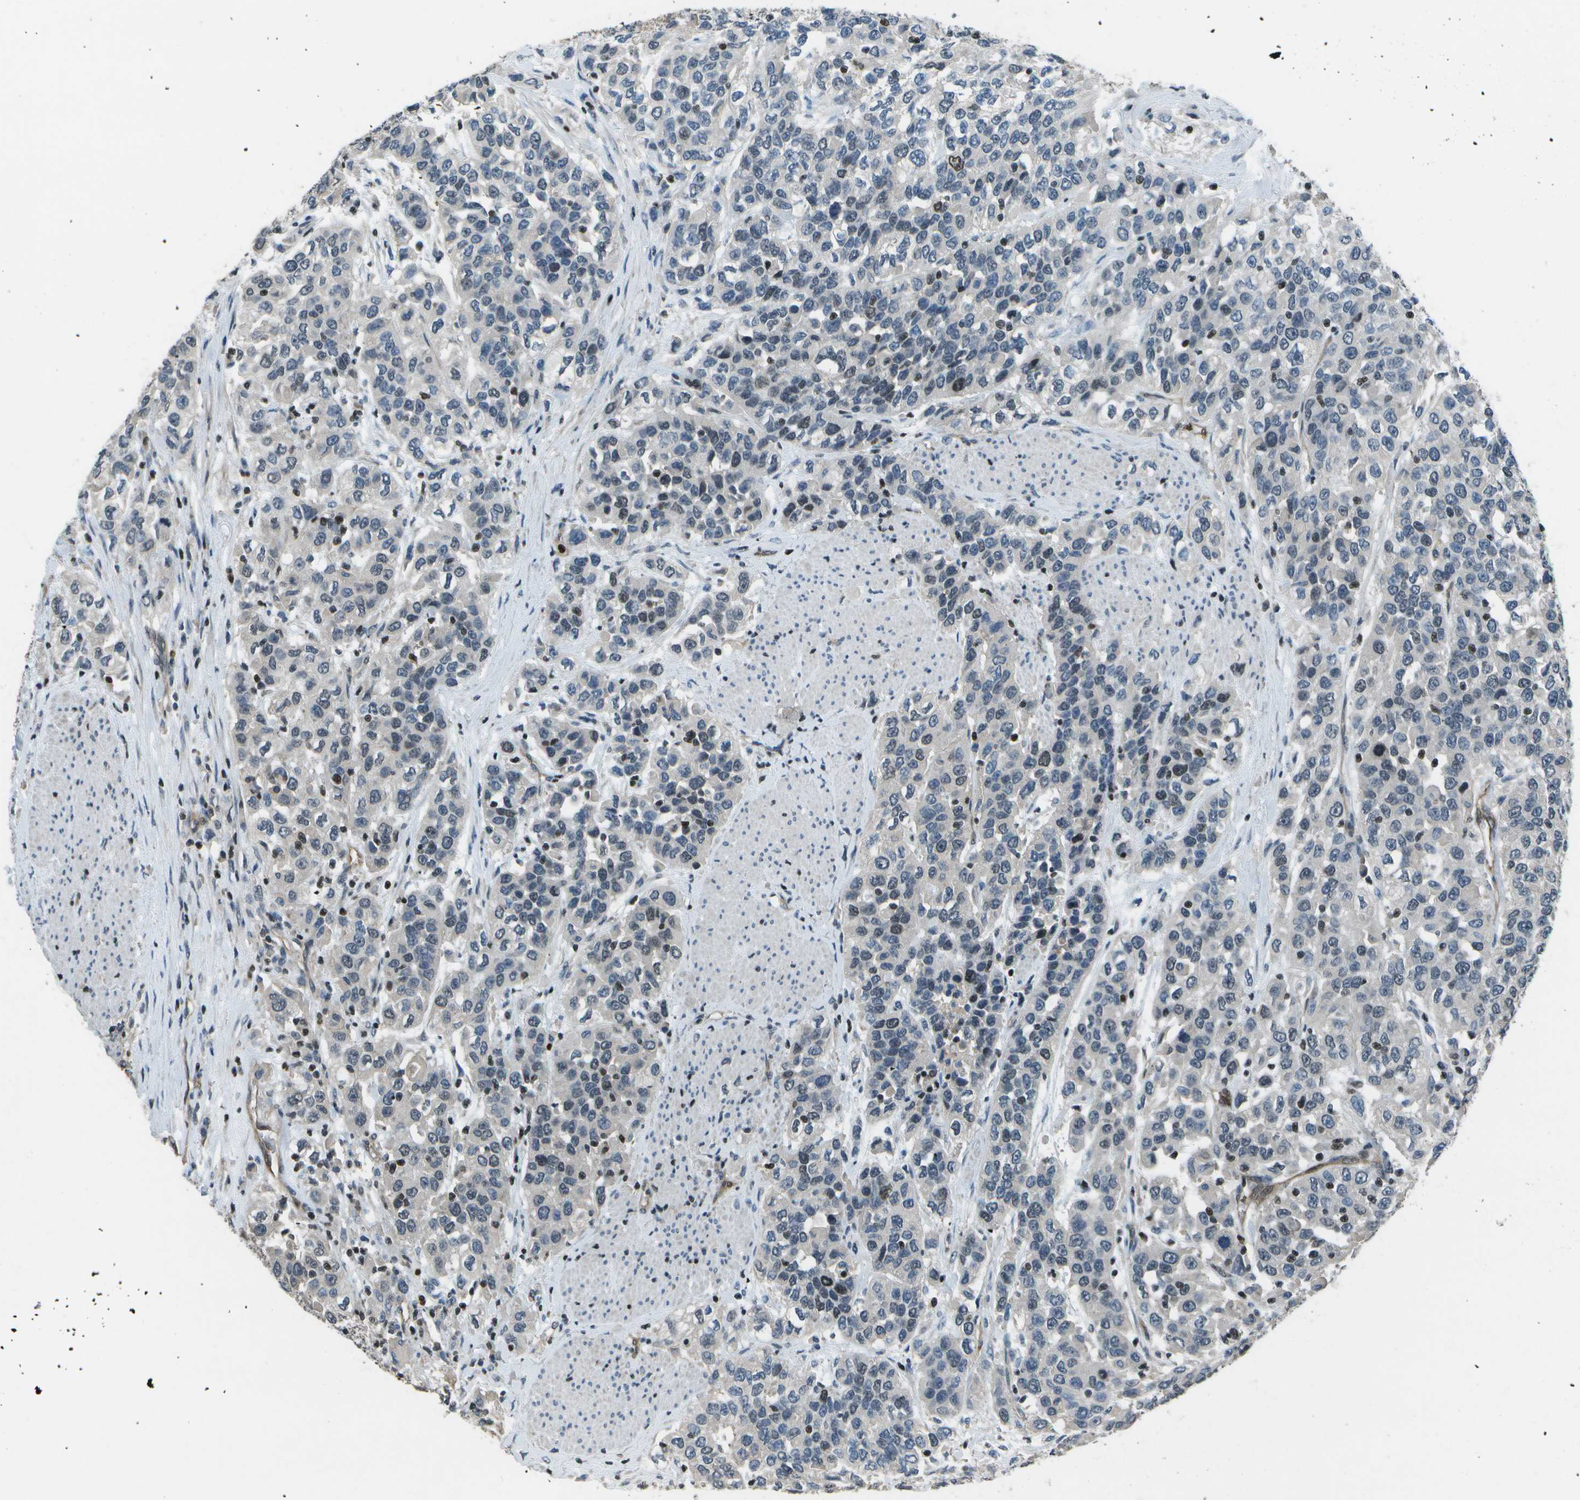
{"staining": {"intensity": "moderate", "quantity": "<25%", "location": "nuclear"}, "tissue": "urothelial cancer", "cell_type": "Tumor cells", "image_type": "cancer", "snomed": [{"axis": "morphology", "description": "Urothelial carcinoma, High grade"}, {"axis": "topography", "description": "Urinary bladder"}], "caption": "The micrograph demonstrates immunohistochemical staining of urothelial cancer. There is moderate nuclear expression is appreciated in approximately <25% of tumor cells.", "gene": "PDLIM1", "patient": {"sex": "female", "age": 80}}